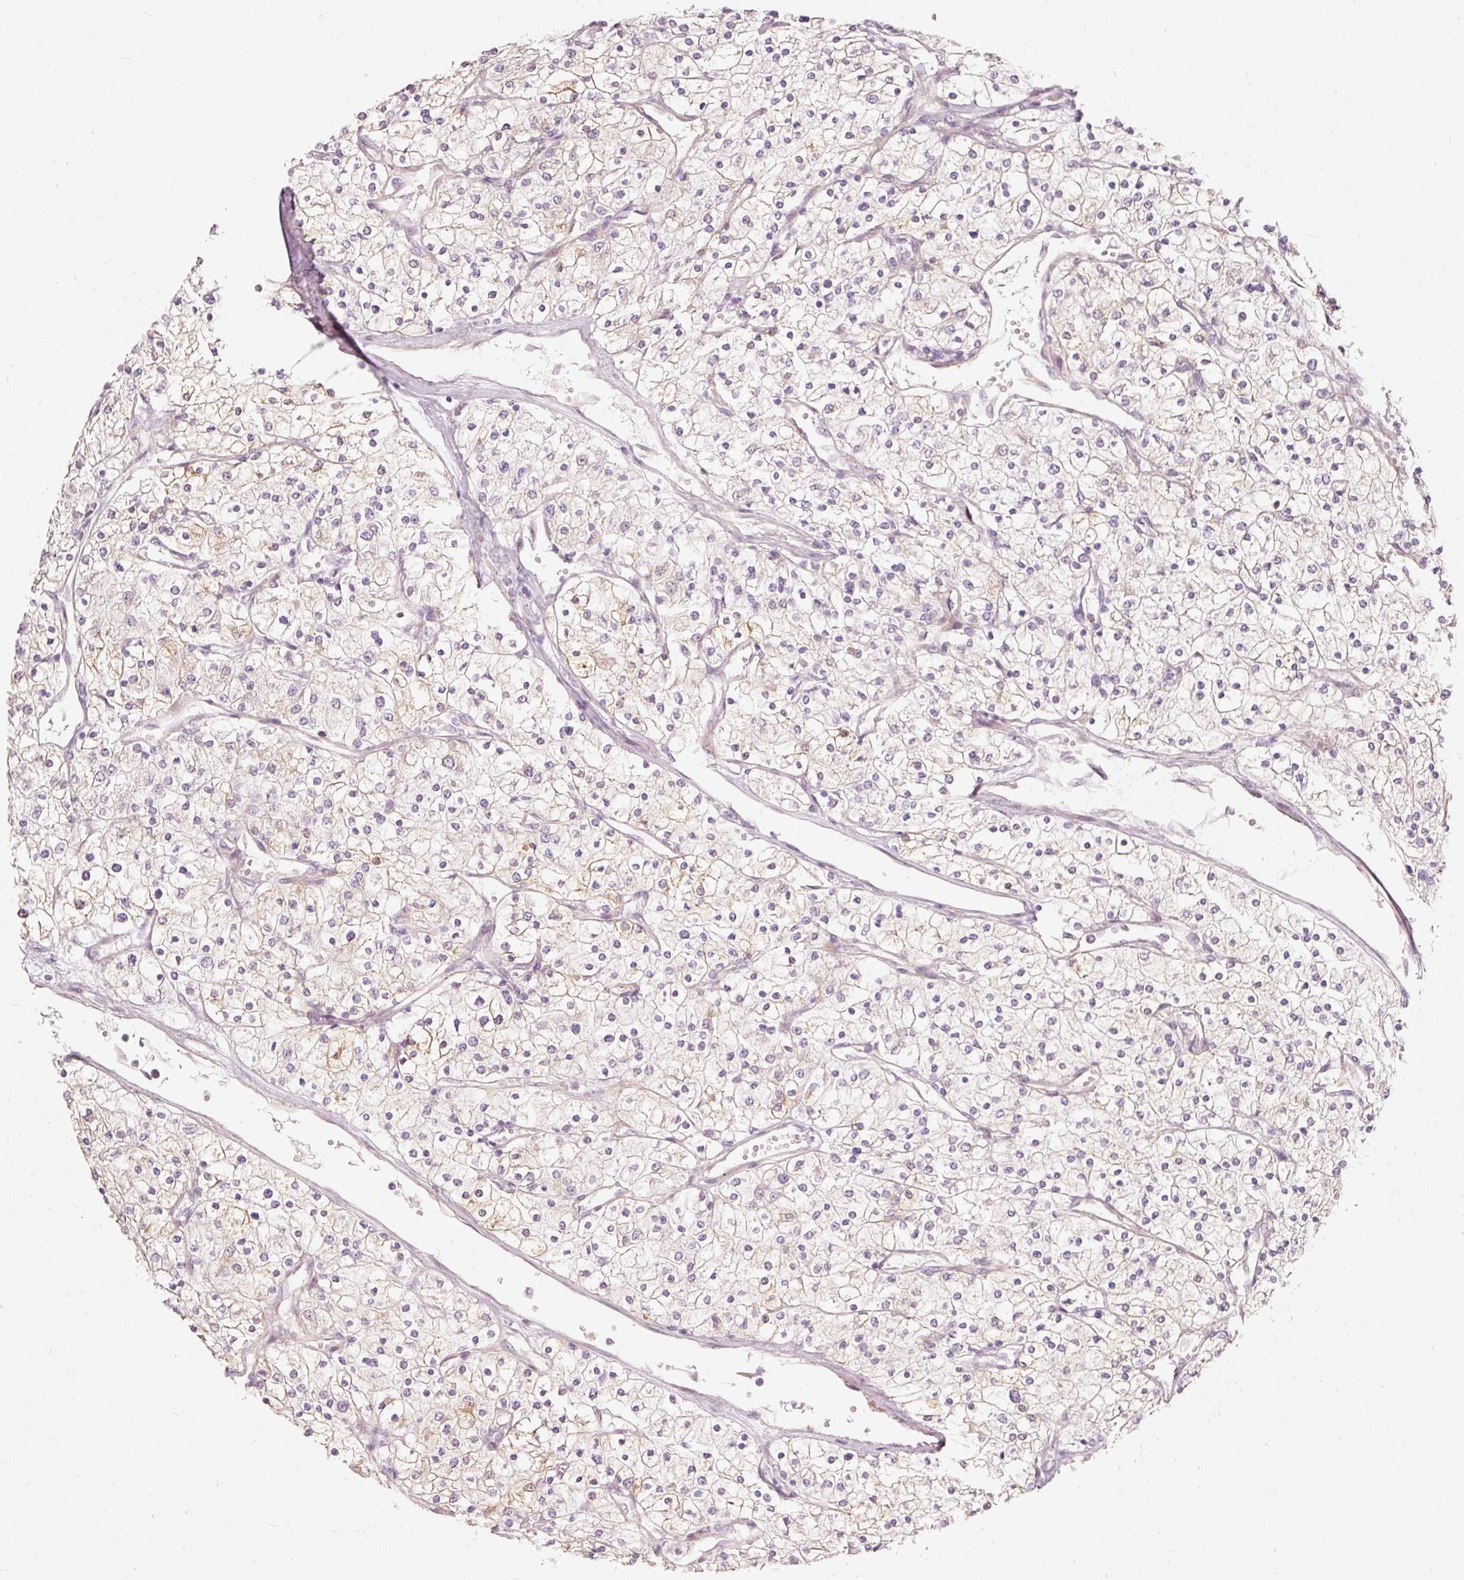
{"staining": {"intensity": "weak", "quantity": "<25%", "location": "cytoplasmic/membranous"}, "tissue": "renal cancer", "cell_type": "Tumor cells", "image_type": "cancer", "snomed": [{"axis": "morphology", "description": "Adenocarcinoma, NOS"}, {"axis": "topography", "description": "Kidney"}], "caption": "The micrograph shows no staining of tumor cells in renal adenocarcinoma. (Brightfield microscopy of DAB IHC at high magnification).", "gene": "SLC20A1", "patient": {"sex": "male", "age": 80}}